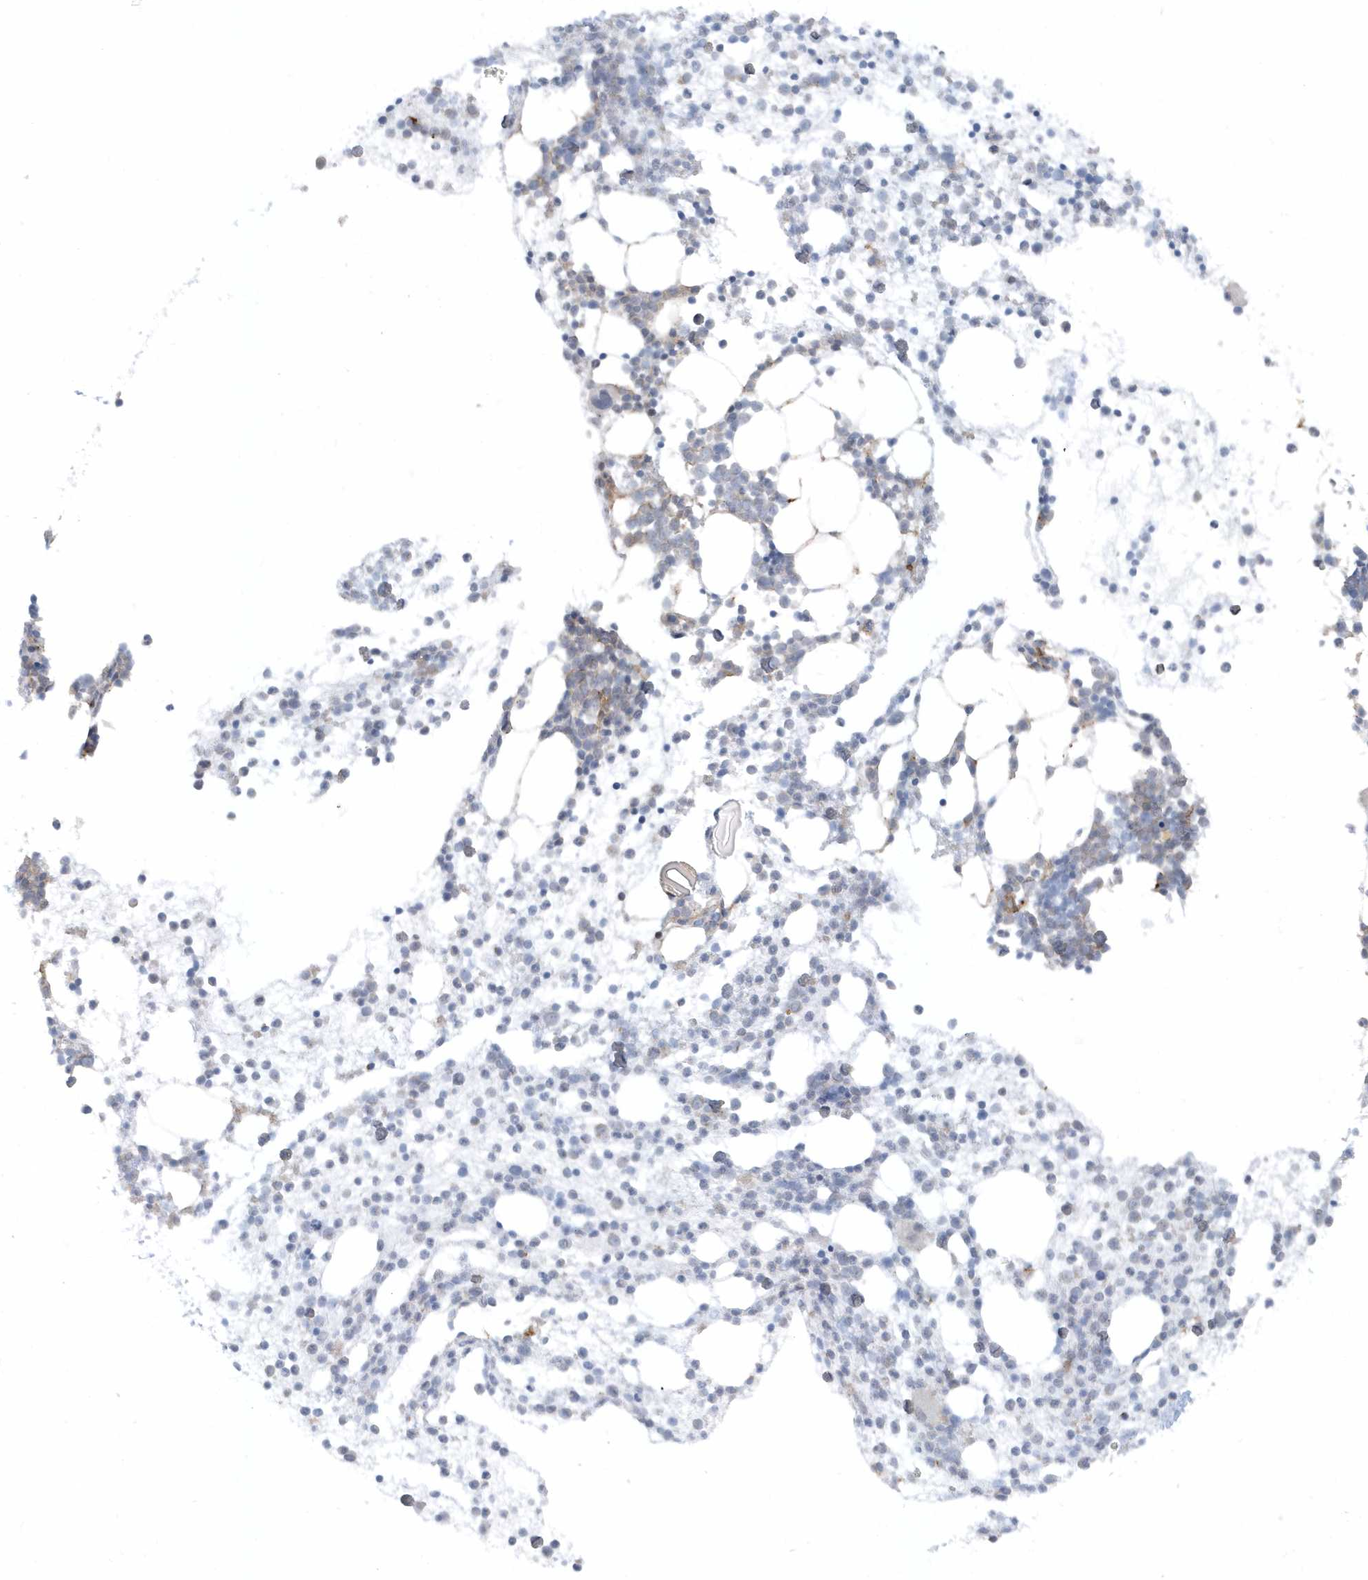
{"staining": {"intensity": "weak", "quantity": "<25%", "location": "cytoplasmic/membranous"}, "tissue": "bone marrow", "cell_type": "Hematopoietic cells", "image_type": "normal", "snomed": [{"axis": "morphology", "description": "Normal tissue, NOS"}, {"axis": "topography", "description": "Bone marrow"}], "caption": "Hematopoietic cells show no significant staining in normal bone marrow. The staining is performed using DAB (3,3'-diaminobenzidine) brown chromogen with nuclei counter-stained in using hematoxylin.", "gene": "CACNB2", "patient": {"sex": "male", "age": 54}}